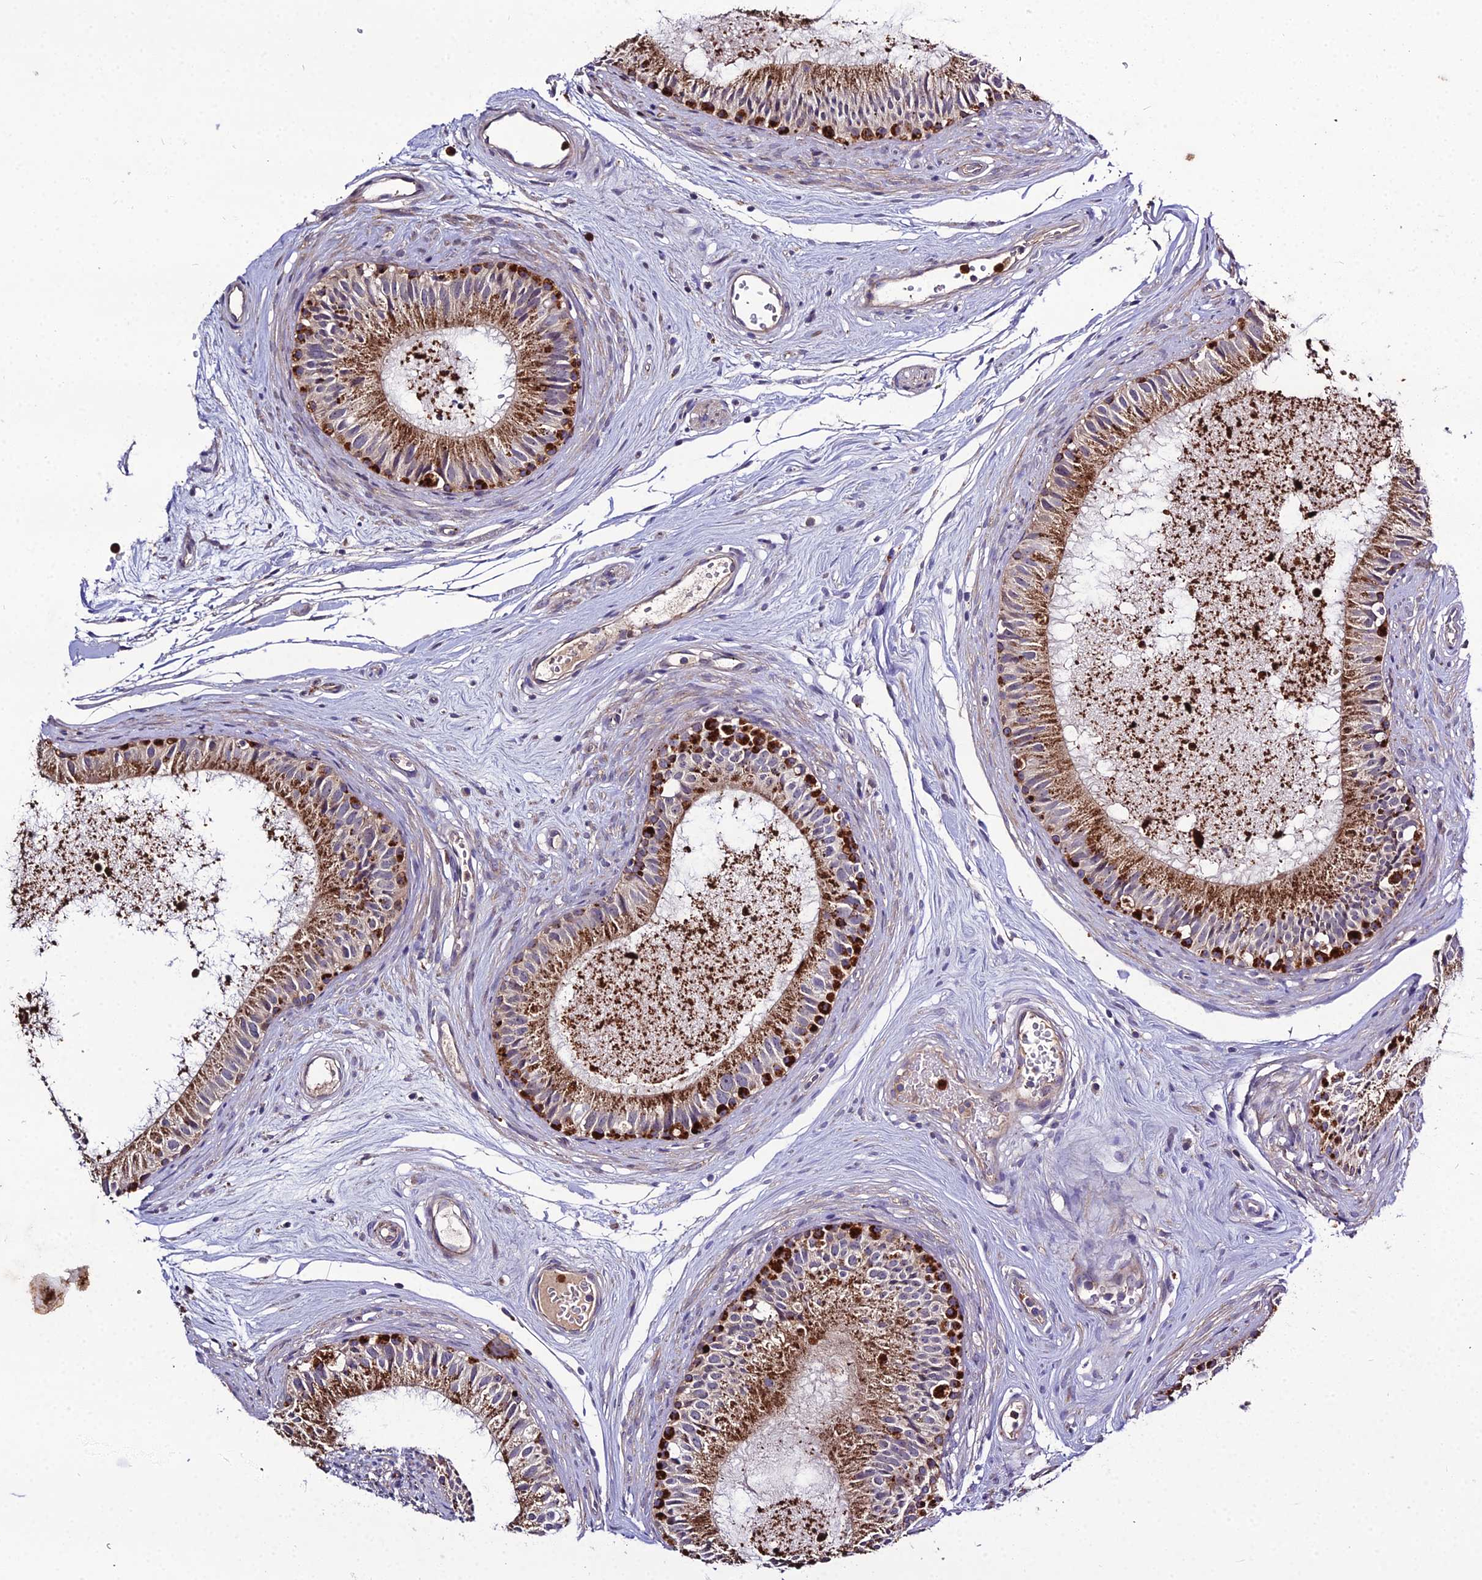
{"staining": {"intensity": "strong", "quantity": "25%-75%", "location": "cytoplasmic/membranous"}, "tissue": "epididymis", "cell_type": "Glandular cells", "image_type": "normal", "snomed": [{"axis": "morphology", "description": "Normal tissue, NOS"}, {"axis": "topography", "description": "Epididymis"}], "caption": "Epididymis stained with DAB immunohistochemistry (IHC) exhibits high levels of strong cytoplasmic/membranous staining in about 25%-75% of glandular cells. (IHC, brightfield microscopy, high magnification).", "gene": "EID2", "patient": {"sex": "male", "age": 74}}